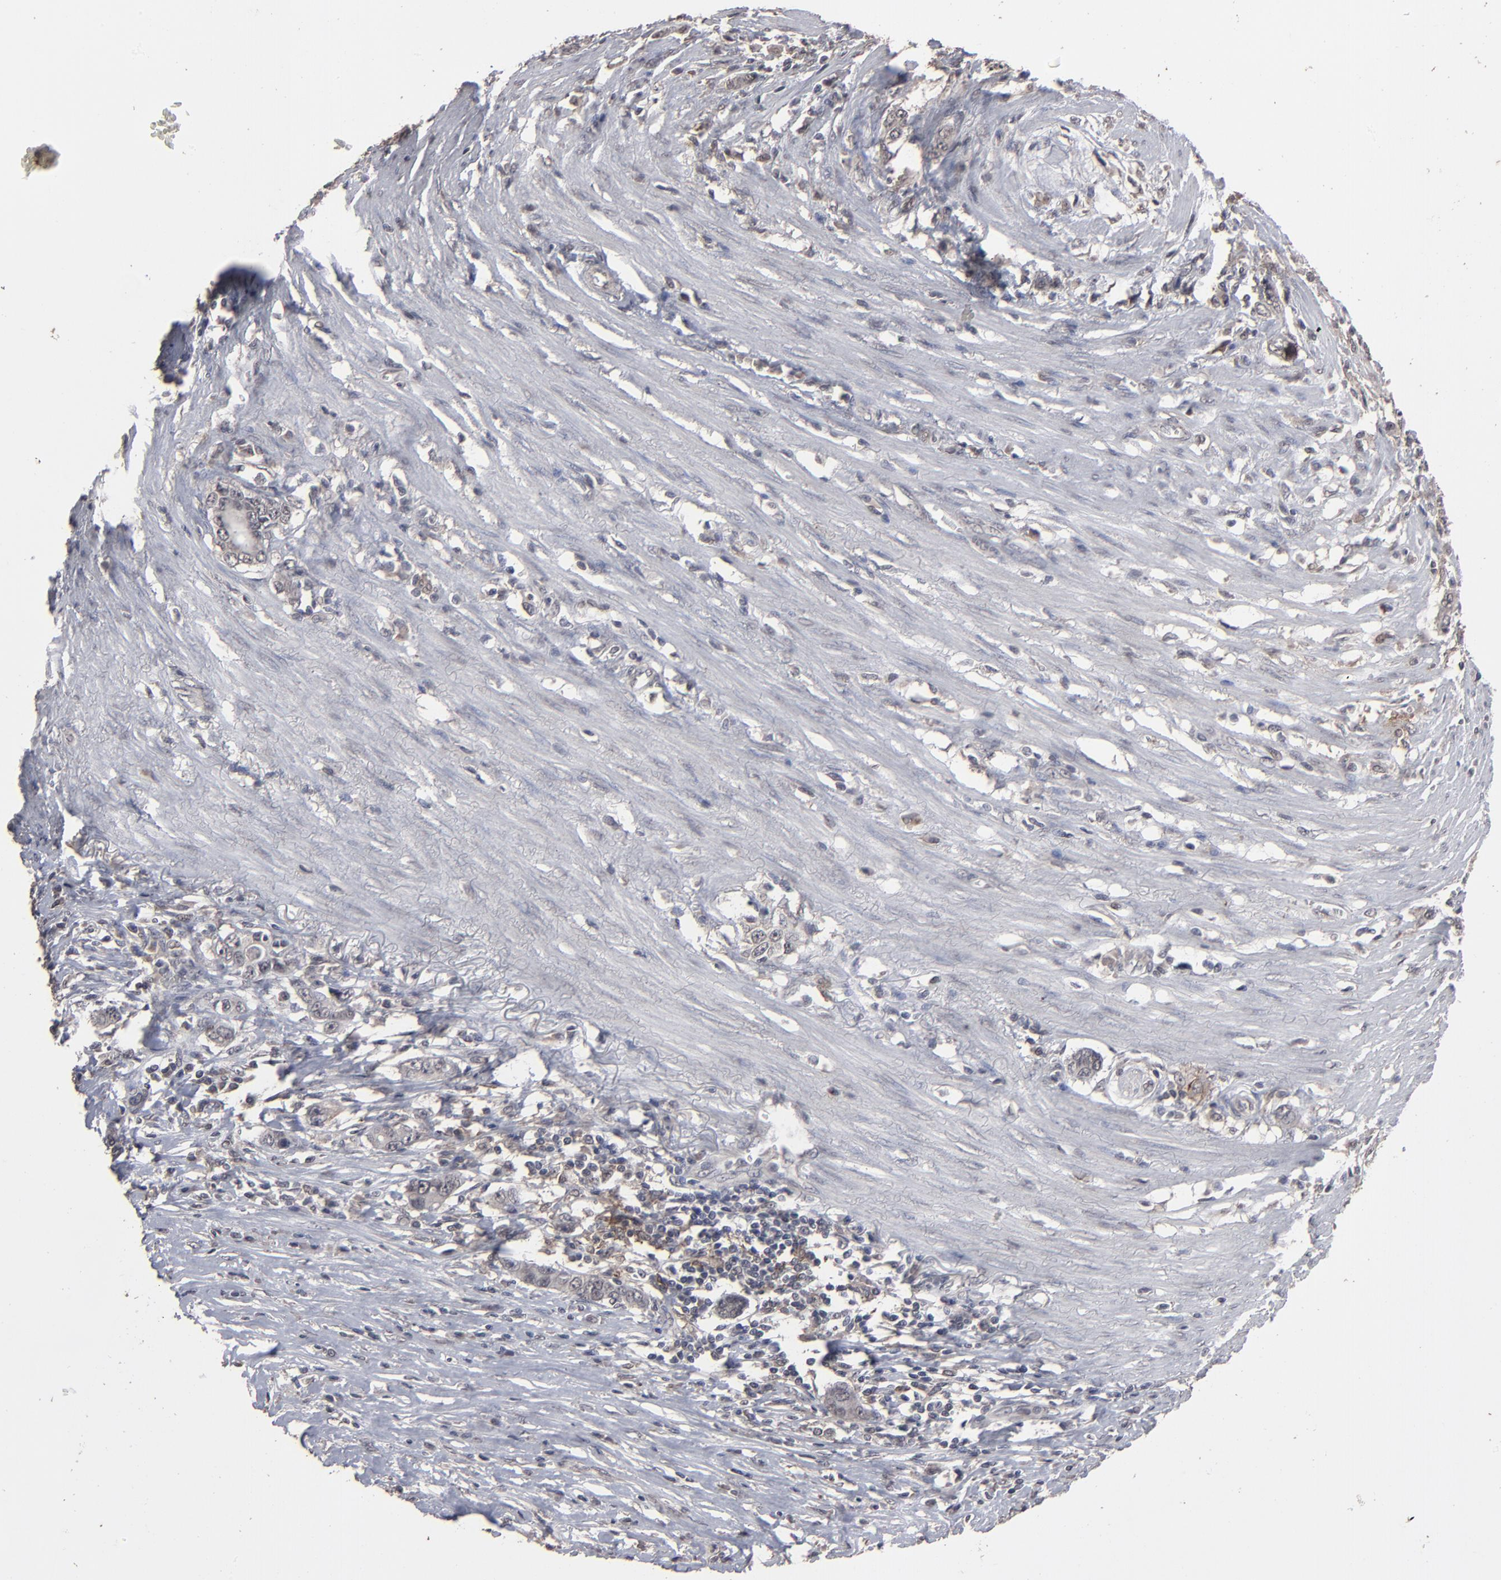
{"staining": {"intensity": "weak", "quantity": "25%-75%", "location": "cytoplasmic/membranous"}, "tissue": "stomach cancer", "cell_type": "Tumor cells", "image_type": "cancer", "snomed": [{"axis": "morphology", "description": "Adenocarcinoma, NOS"}, {"axis": "topography", "description": "Stomach, lower"}], "caption": "Protein expression analysis of human adenocarcinoma (stomach) reveals weak cytoplasmic/membranous expression in about 25%-75% of tumor cells.", "gene": "SLC22A17", "patient": {"sex": "female", "age": 72}}